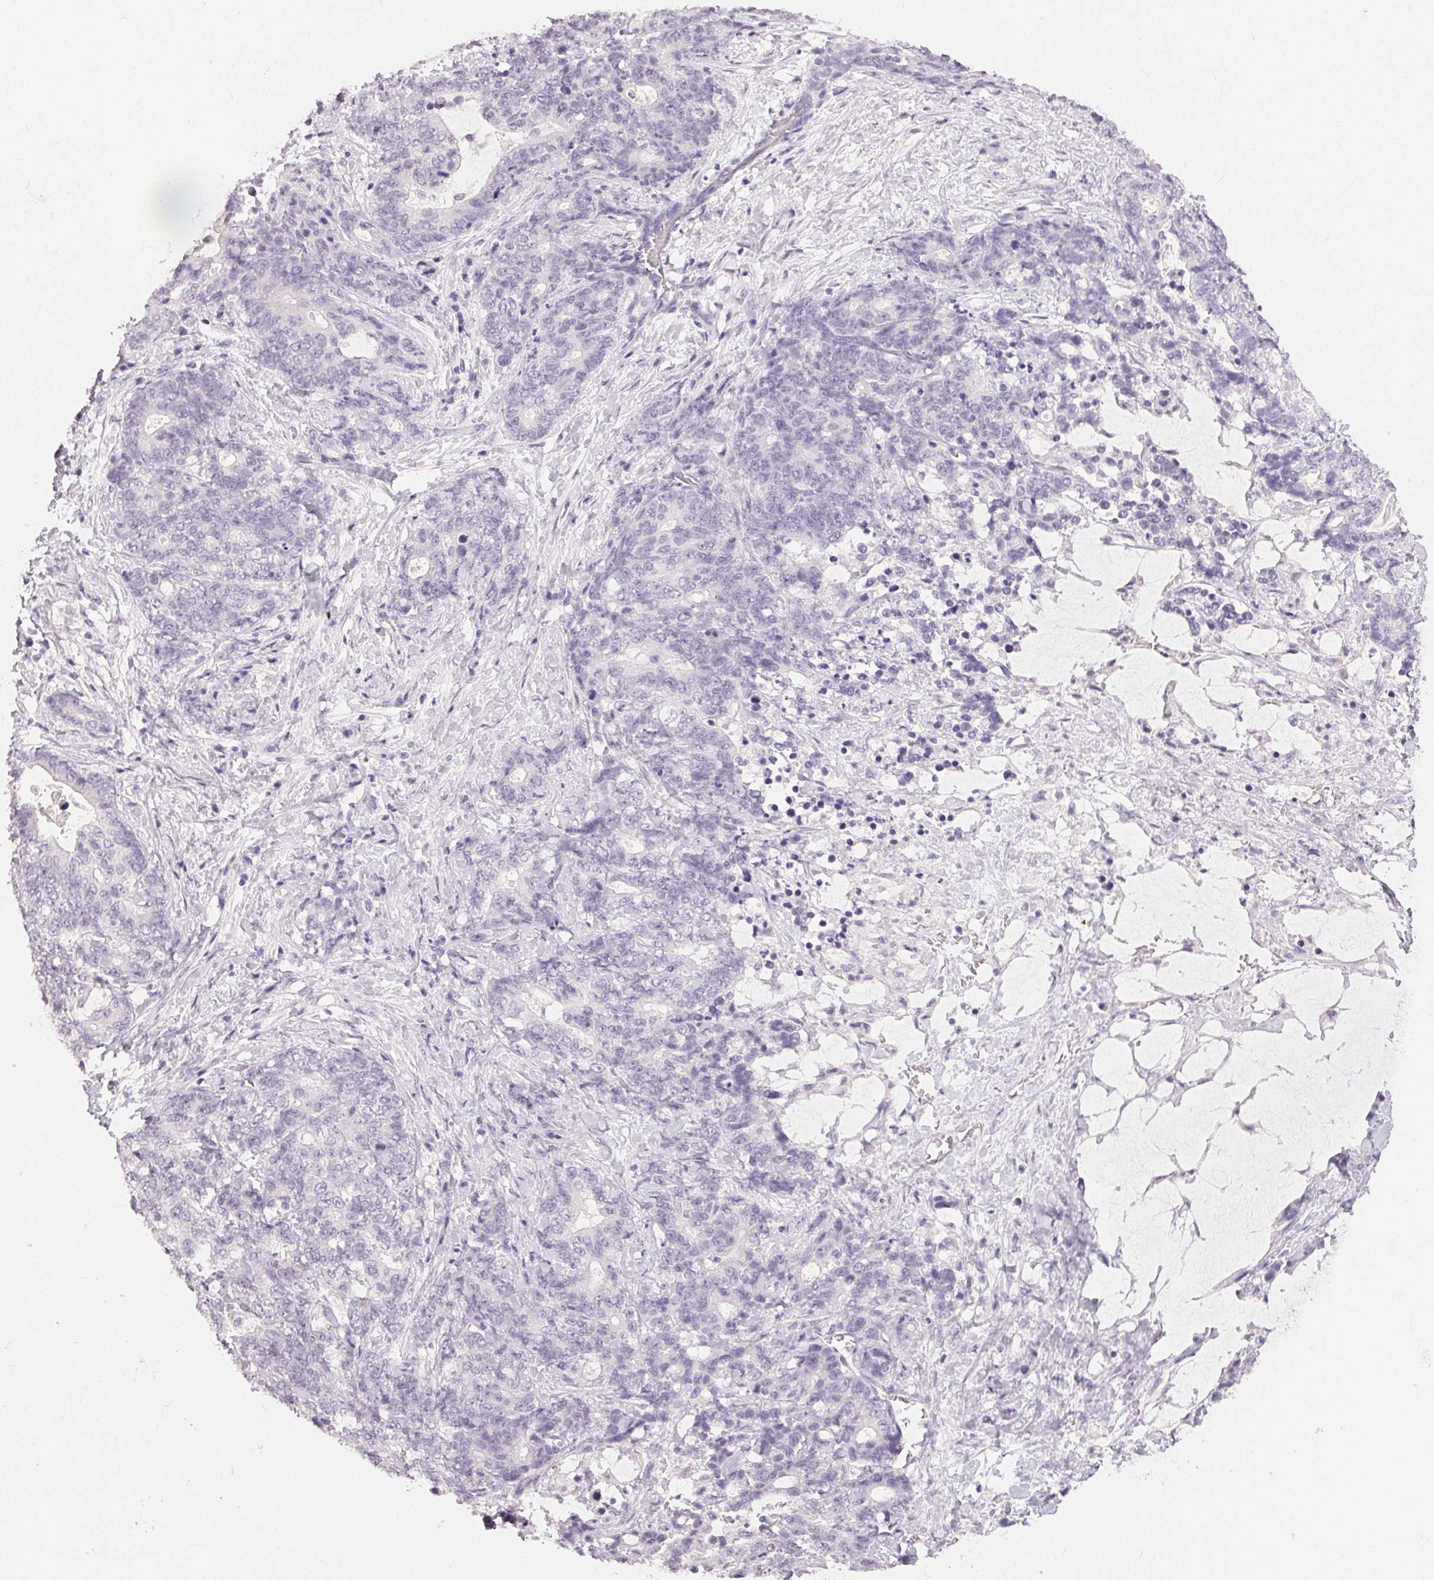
{"staining": {"intensity": "negative", "quantity": "none", "location": "none"}, "tissue": "stomach cancer", "cell_type": "Tumor cells", "image_type": "cancer", "snomed": [{"axis": "morphology", "description": "Normal tissue, NOS"}, {"axis": "morphology", "description": "Adenocarcinoma, NOS"}, {"axis": "topography", "description": "Stomach"}], "caption": "IHC of human stomach cancer (adenocarcinoma) demonstrates no staining in tumor cells. (Stains: DAB (3,3'-diaminobenzidine) immunohistochemistry with hematoxylin counter stain, Microscopy: brightfield microscopy at high magnification).", "gene": "TMEM174", "patient": {"sex": "female", "age": 64}}